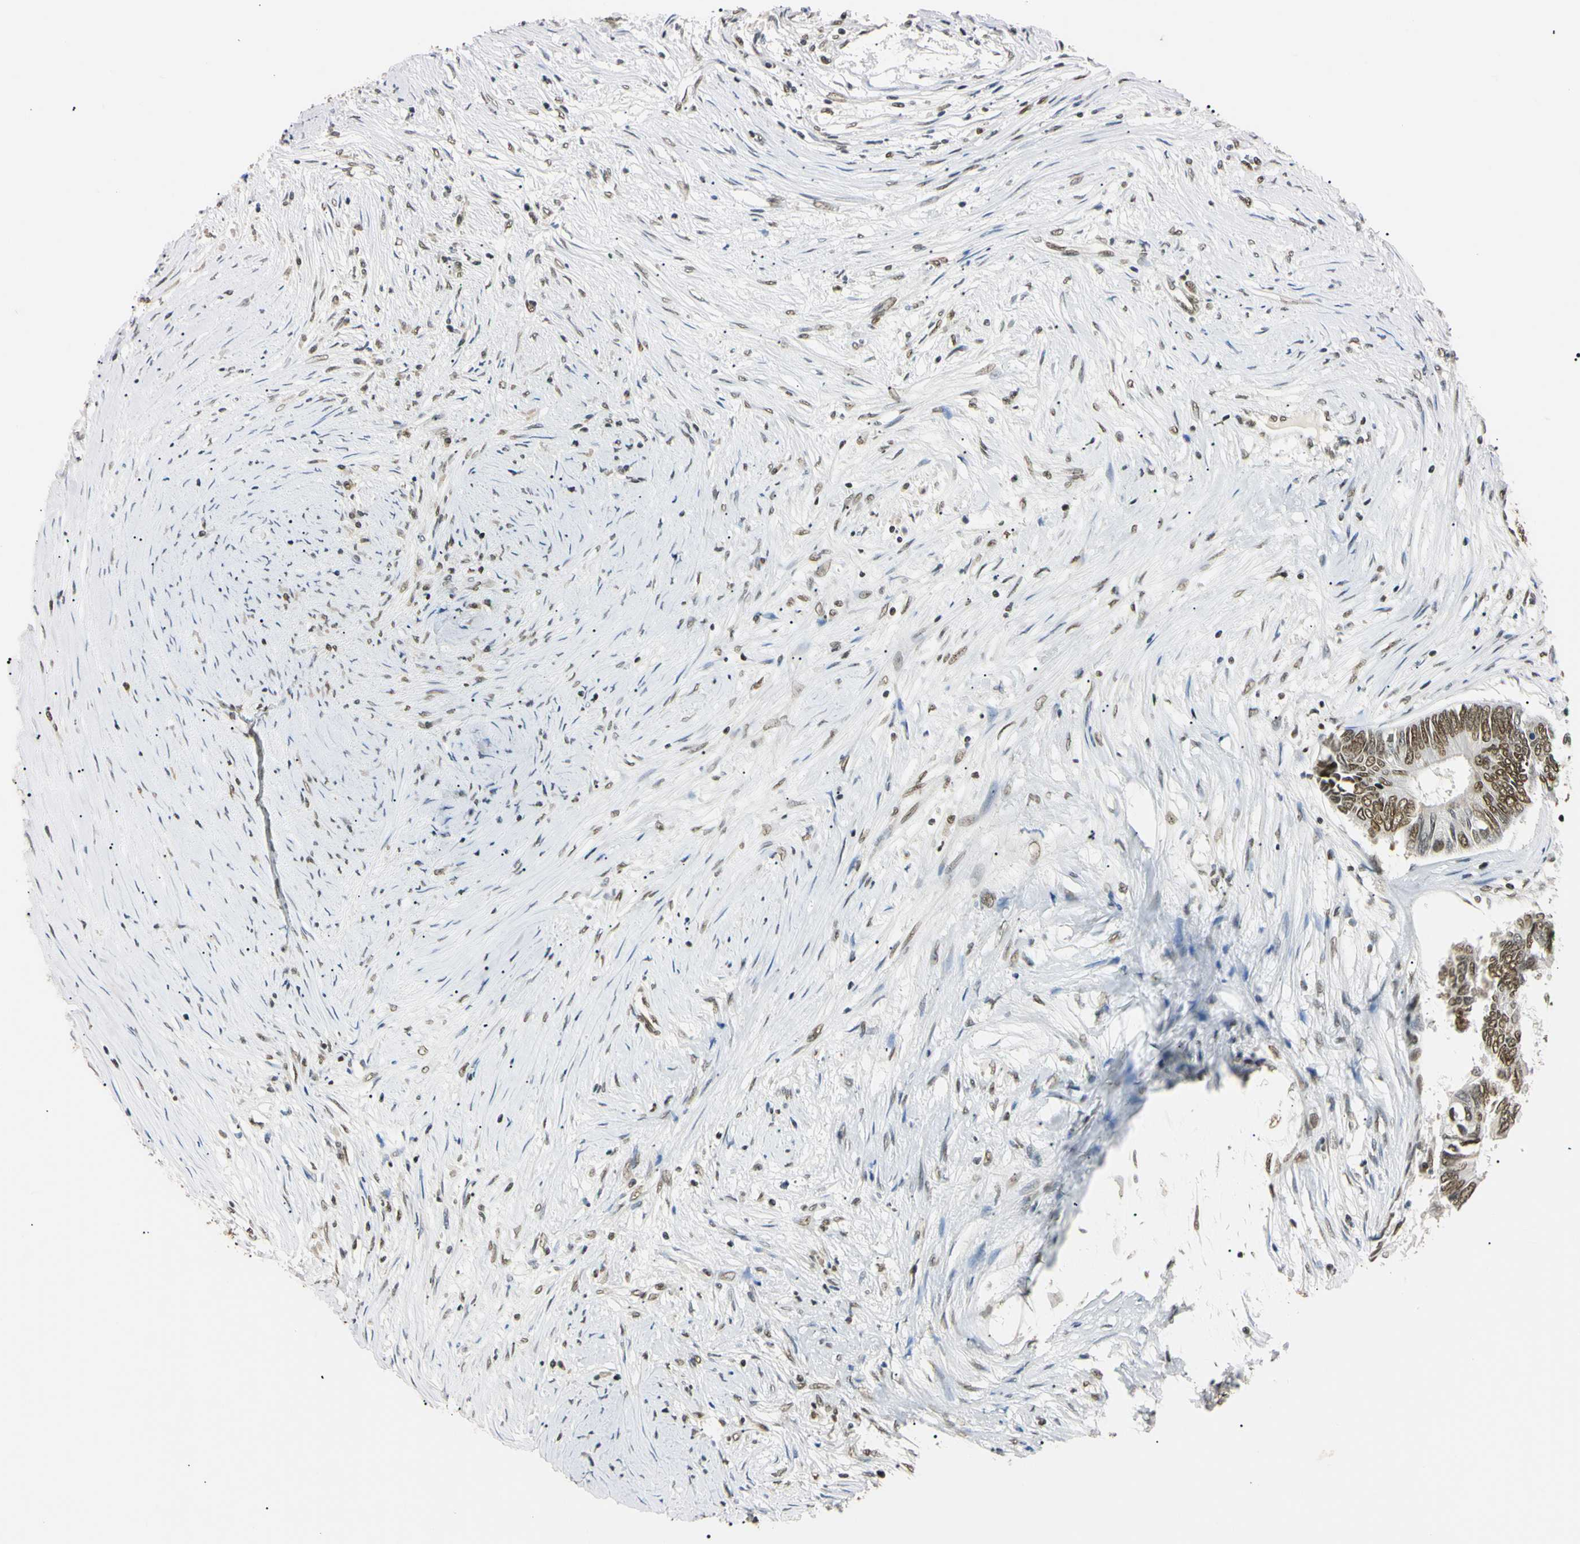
{"staining": {"intensity": "moderate", "quantity": ">75%", "location": "nuclear"}, "tissue": "colorectal cancer", "cell_type": "Tumor cells", "image_type": "cancer", "snomed": [{"axis": "morphology", "description": "Adenocarcinoma, NOS"}, {"axis": "topography", "description": "Rectum"}], "caption": "Colorectal adenocarcinoma stained with a brown dye exhibits moderate nuclear positive staining in approximately >75% of tumor cells.", "gene": "SMARCA5", "patient": {"sex": "male", "age": 63}}